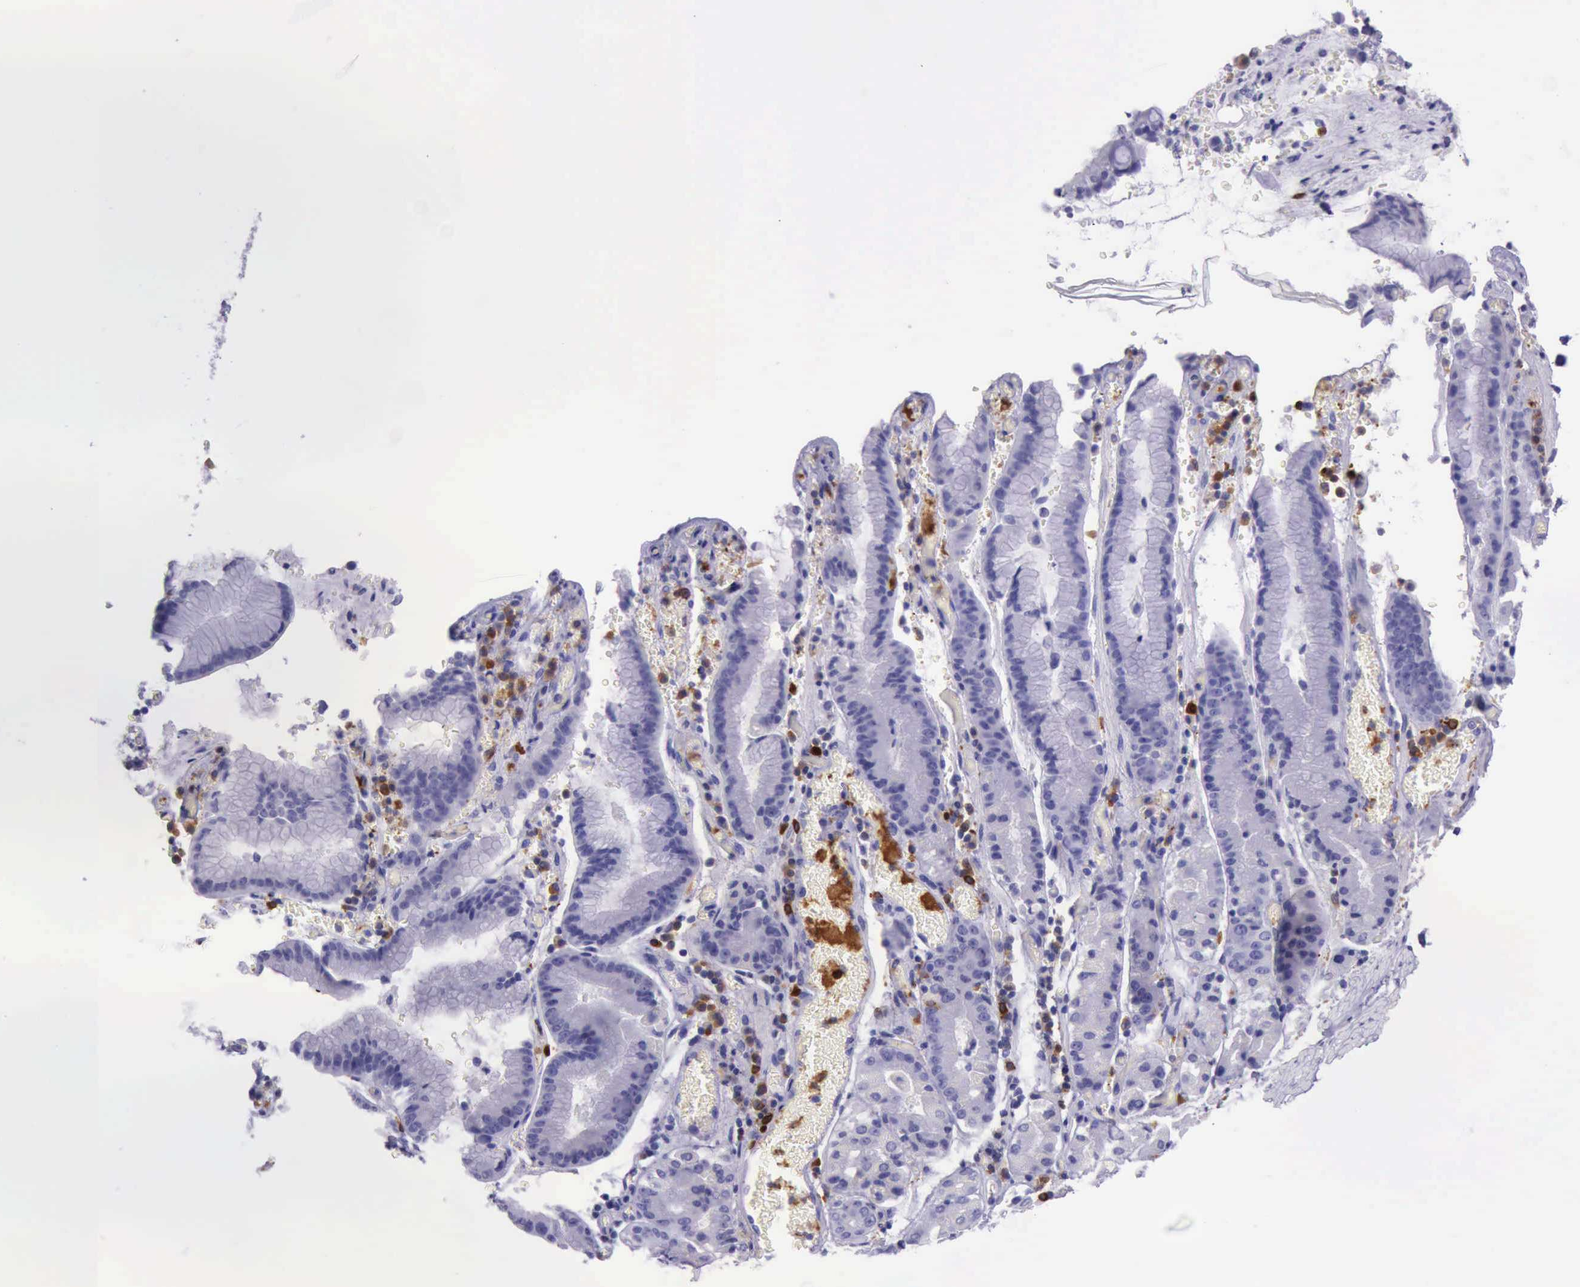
{"staining": {"intensity": "negative", "quantity": "none", "location": "none"}, "tissue": "stomach cancer", "cell_type": "Tumor cells", "image_type": "cancer", "snomed": [{"axis": "morphology", "description": "Adenocarcinoma, NOS"}, {"axis": "topography", "description": "Stomach, upper"}], "caption": "Tumor cells are negative for brown protein staining in stomach cancer.", "gene": "BTK", "patient": {"sex": "male", "age": 71}}